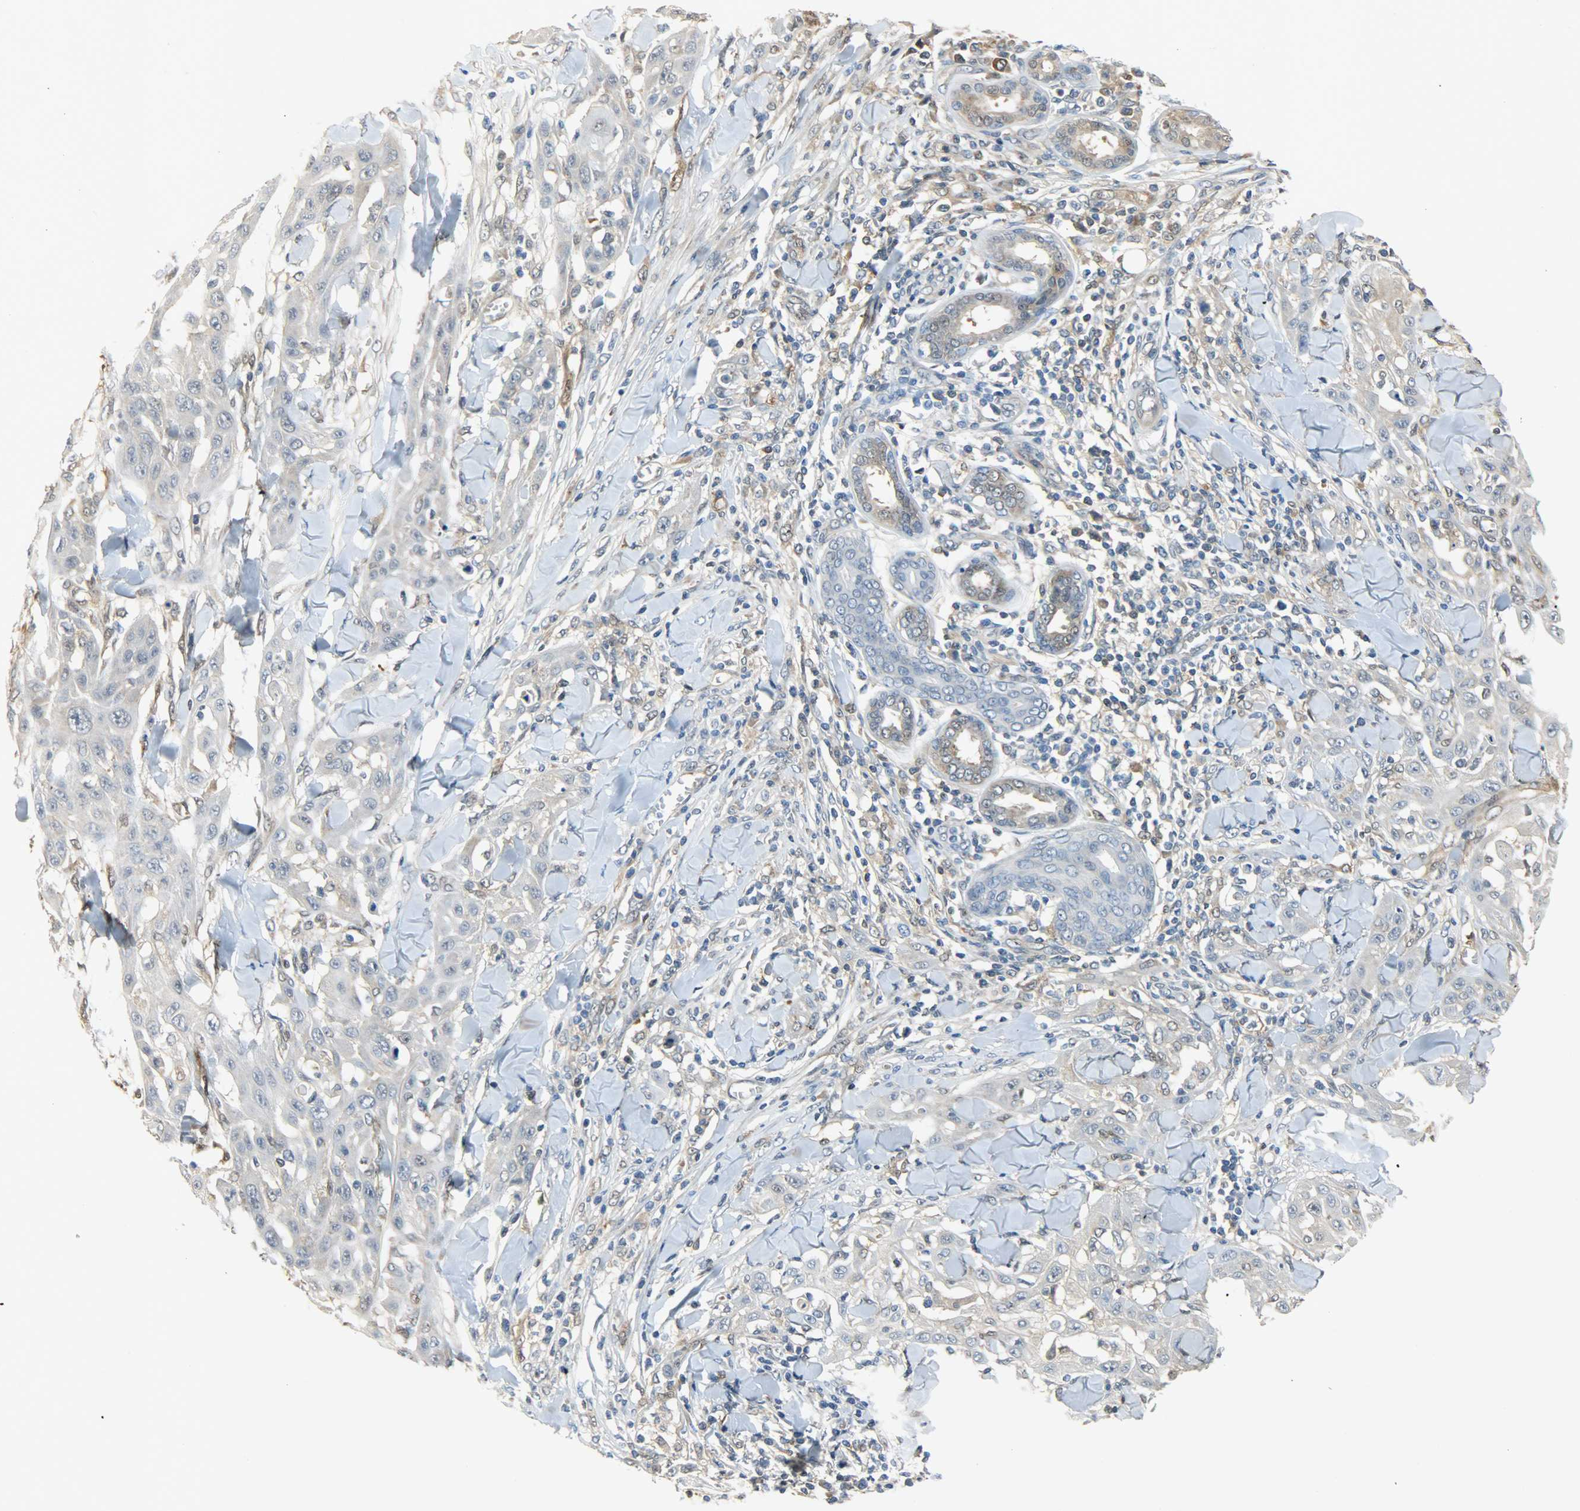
{"staining": {"intensity": "moderate", "quantity": "<25%", "location": "cytoplasmic/membranous"}, "tissue": "skin cancer", "cell_type": "Tumor cells", "image_type": "cancer", "snomed": [{"axis": "morphology", "description": "Squamous cell carcinoma, NOS"}, {"axis": "topography", "description": "Skin"}], "caption": "High-magnification brightfield microscopy of skin cancer (squamous cell carcinoma) stained with DAB (3,3'-diaminobenzidine) (brown) and counterstained with hematoxylin (blue). tumor cells exhibit moderate cytoplasmic/membranous staining is identified in approximately<25% of cells.", "gene": "EIF4EBP1", "patient": {"sex": "male", "age": 24}}